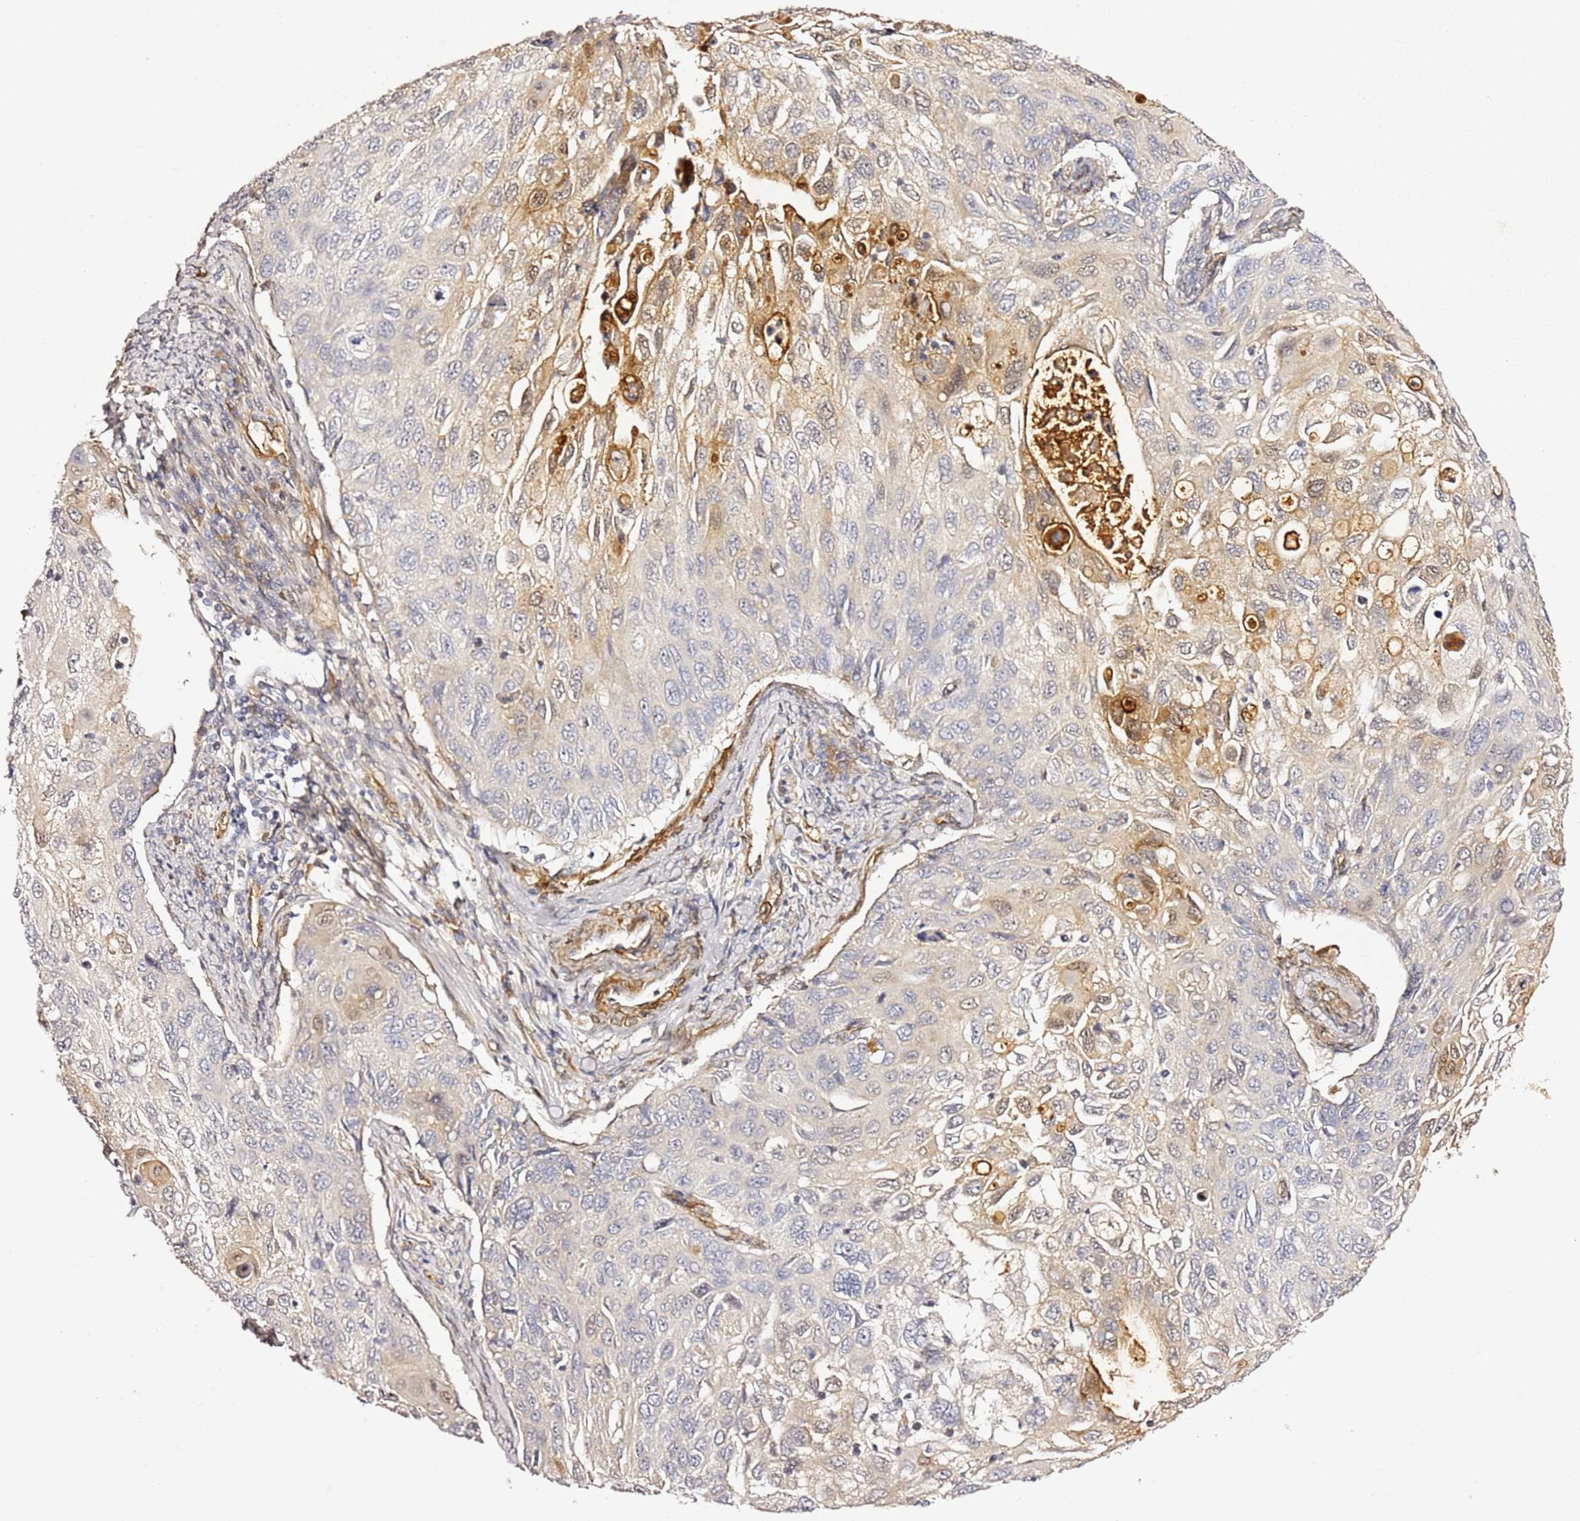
{"staining": {"intensity": "moderate", "quantity": "<25%", "location": "cytoplasmic/membranous,nuclear"}, "tissue": "cervical cancer", "cell_type": "Tumor cells", "image_type": "cancer", "snomed": [{"axis": "morphology", "description": "Squamous cell carcinoma, NOS"}, {"axis": "topography", "description": "Cervix"}], "caption": "Human cervical cancer (squamous cell carcinoma) stained with a protein marker exhibits moderate staining in tumor cells.", "gene": "EPS8L1", "patient": {"sex": "female", "age": 70}}